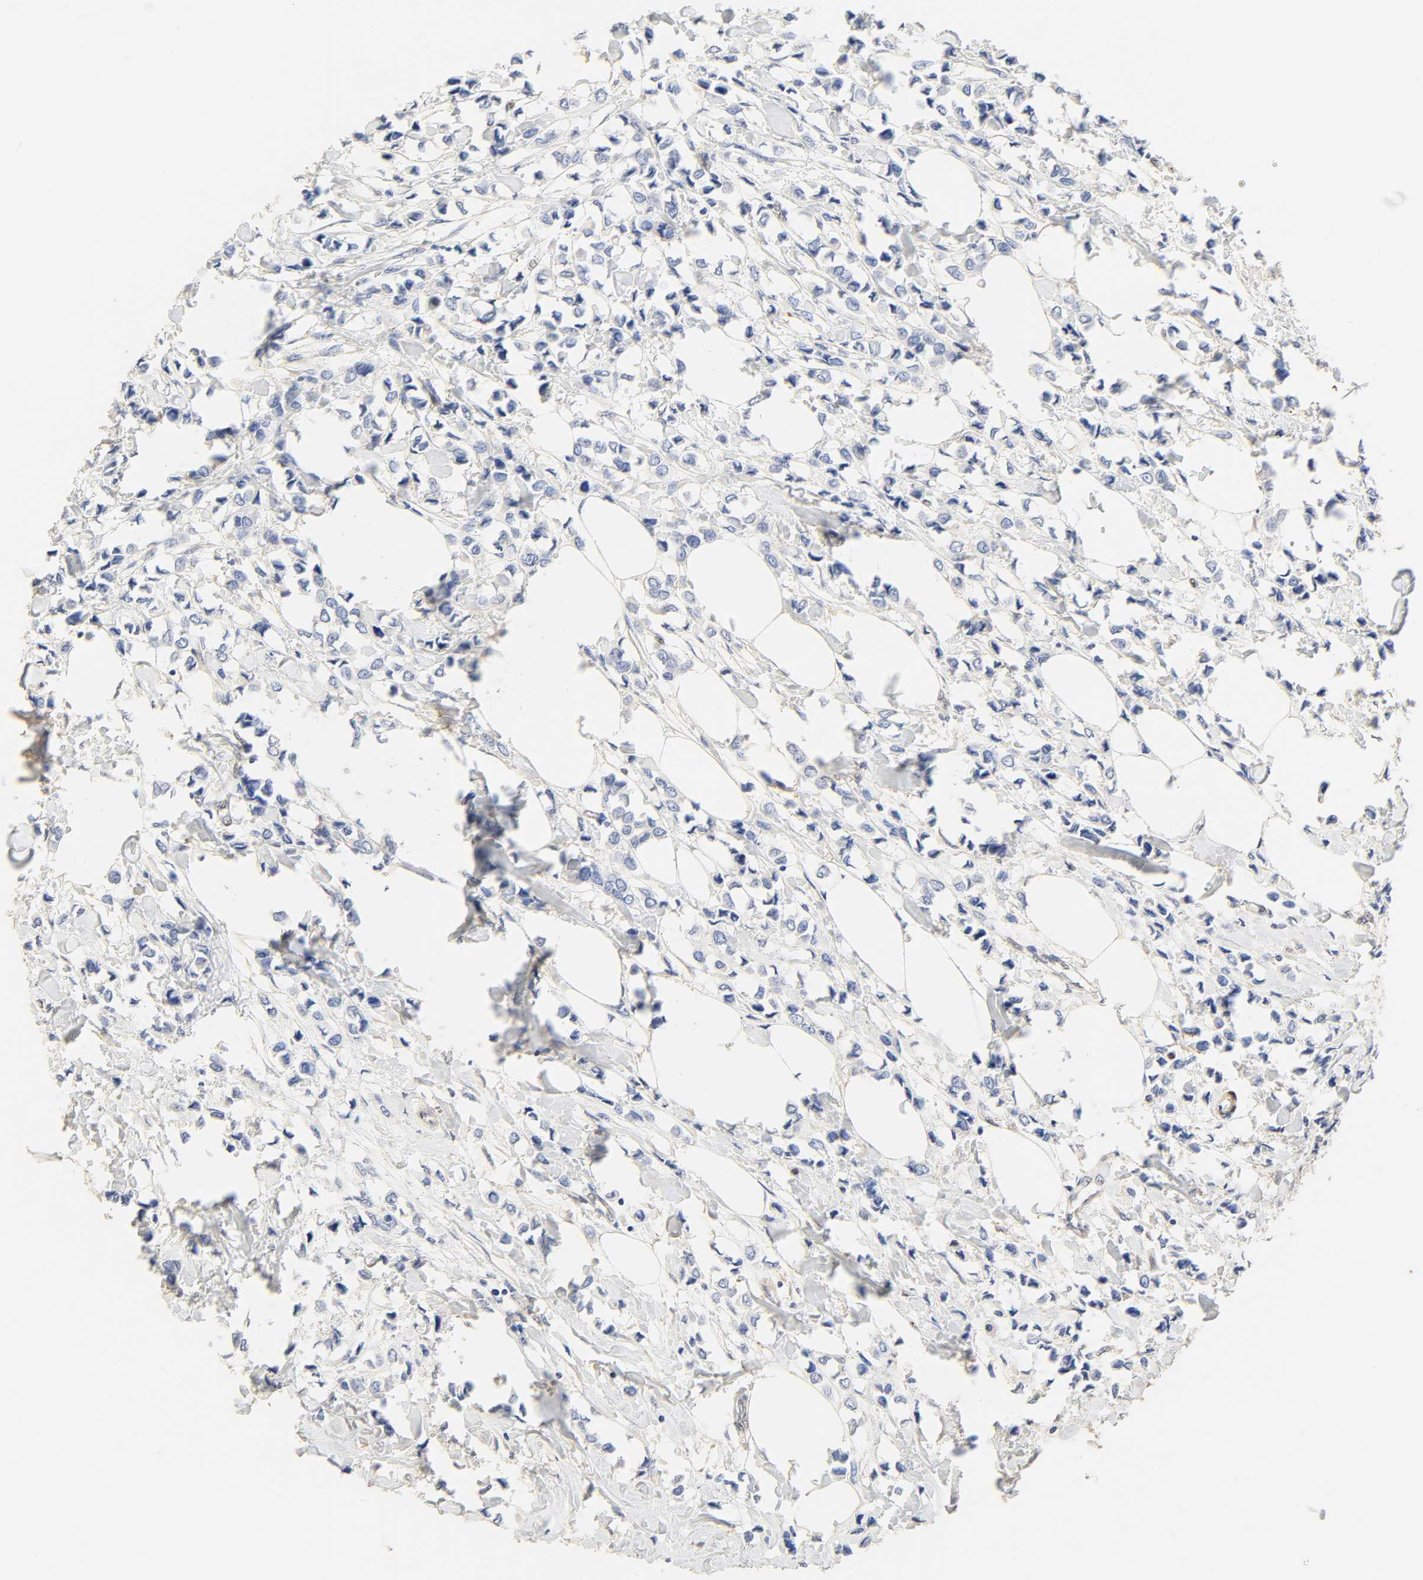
{"staining": {"intensity": "negative", "quantity": "none", "location": "none"}, "tissue": "breast cancer", "cell_type": "Tumor cells", "image_type": "cancer", "snomed": [{"axis": "morphology", "description": "Lobular carcinoma"}, {"axis": "topography", "description": "Breast"}], "caption": "IHC photomicrograph of breast cancer (lobular carcinoma) stained for a protein (brown), which demonstrates no expression in tumor cells.", "gene": "BORCS8-MEF2B", "patient": {"sex": "female", "age": 51}}